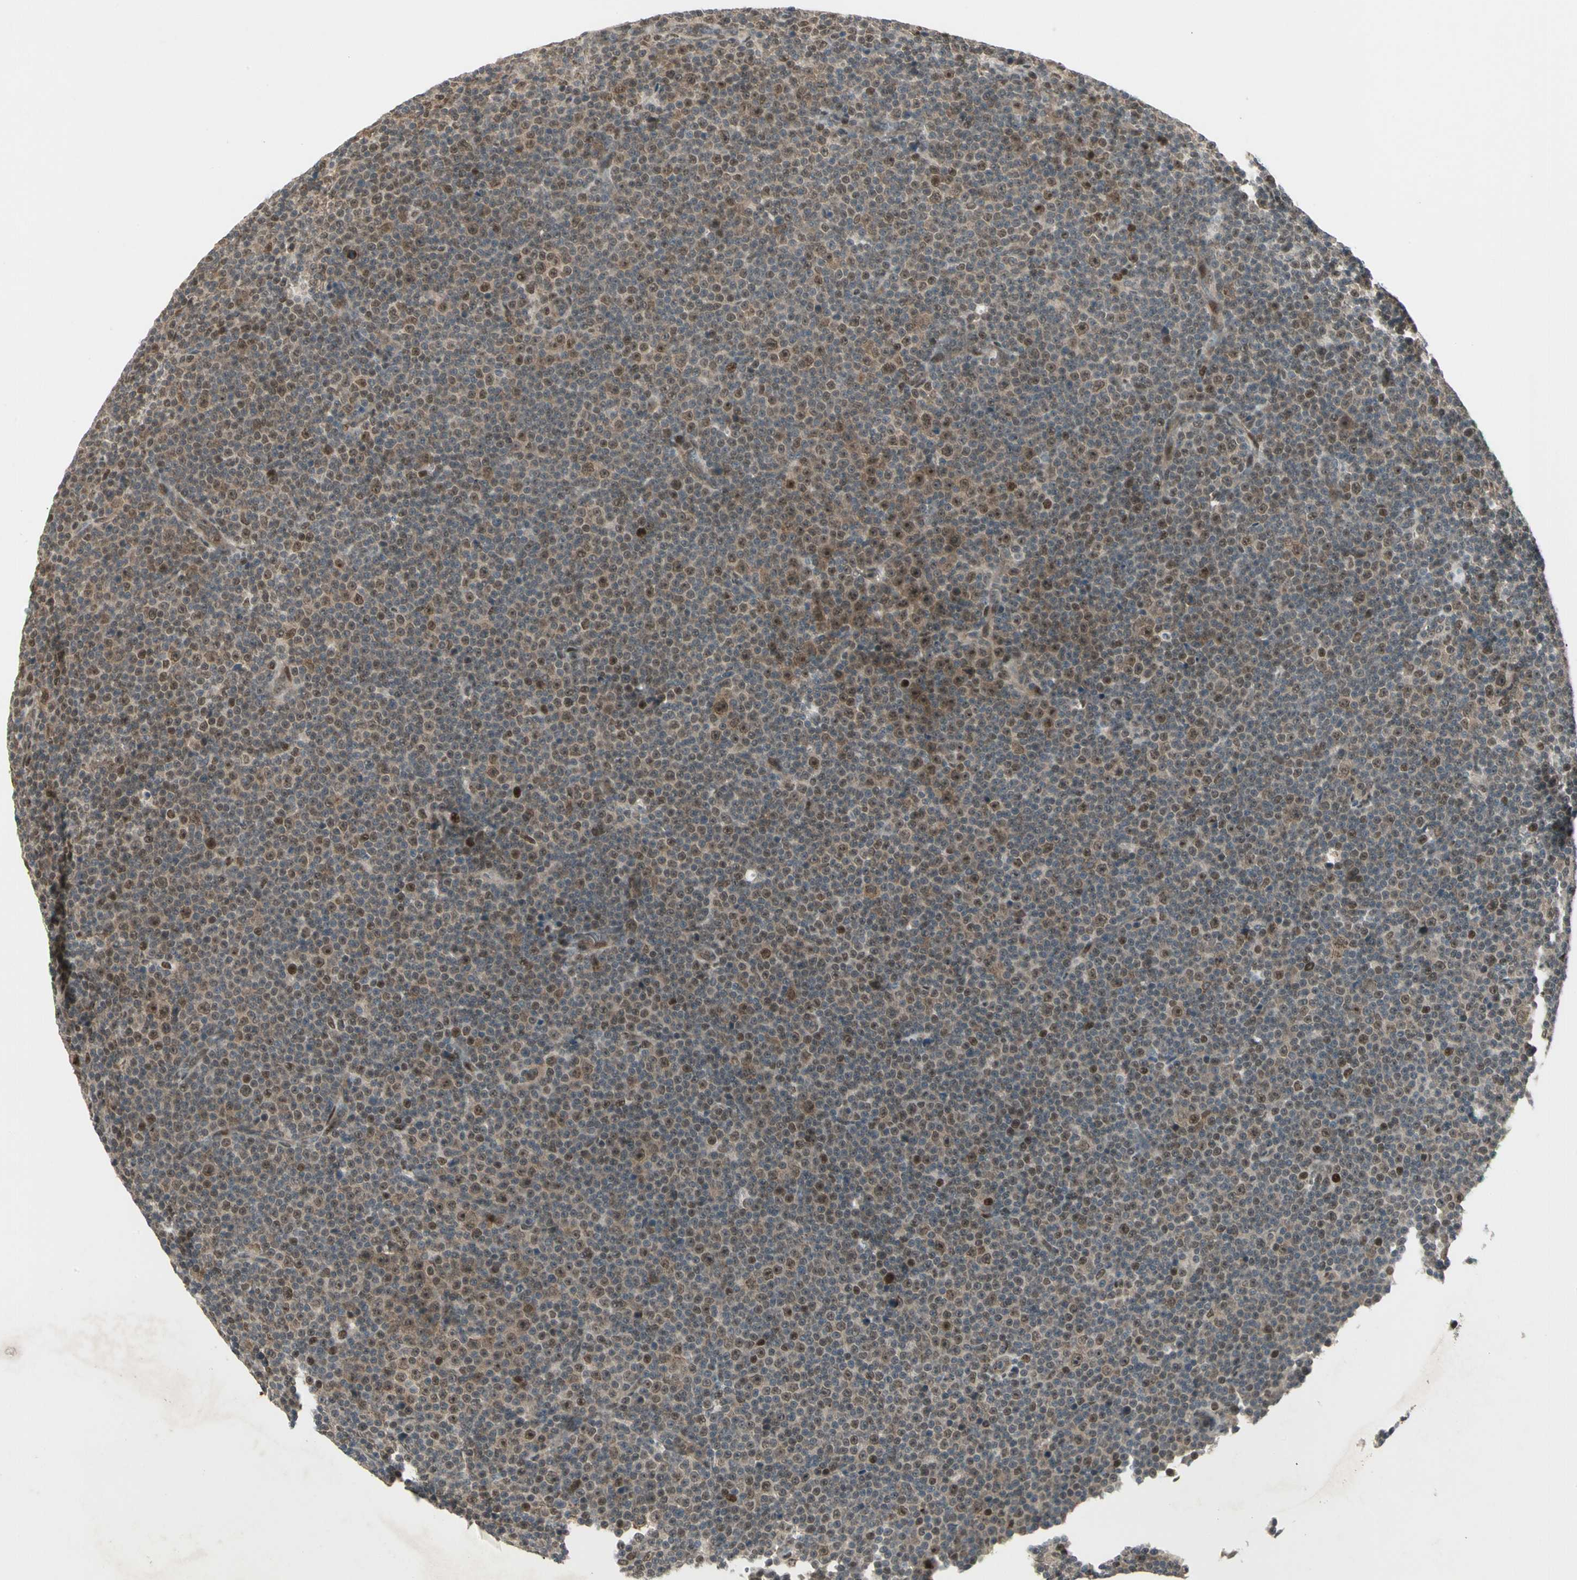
{"staining": {"intensity": "moderate", "quantity": ">75%", "location": "cytoplasmic/membranous,nuclear"}, "tissue": "lymphoma", "cell_type": "Tumor cells", "image_type": "cancer", "snomed": [{"axis": "morphology", "description": "Malignant lymphoma, non-Hodgkin's type, Low grade"}, {"axis": "topography", "description": "Lymph node"}], "caption": "Protein staining shows moderate cytoplasmic/membranous and nuclear staining in about >75% of tumor cells in malignant lymphoma, non-Hodgkin's type (low-grade).", "gene": "GTF3A", "patient": {"sex": "female", "age": 67}}